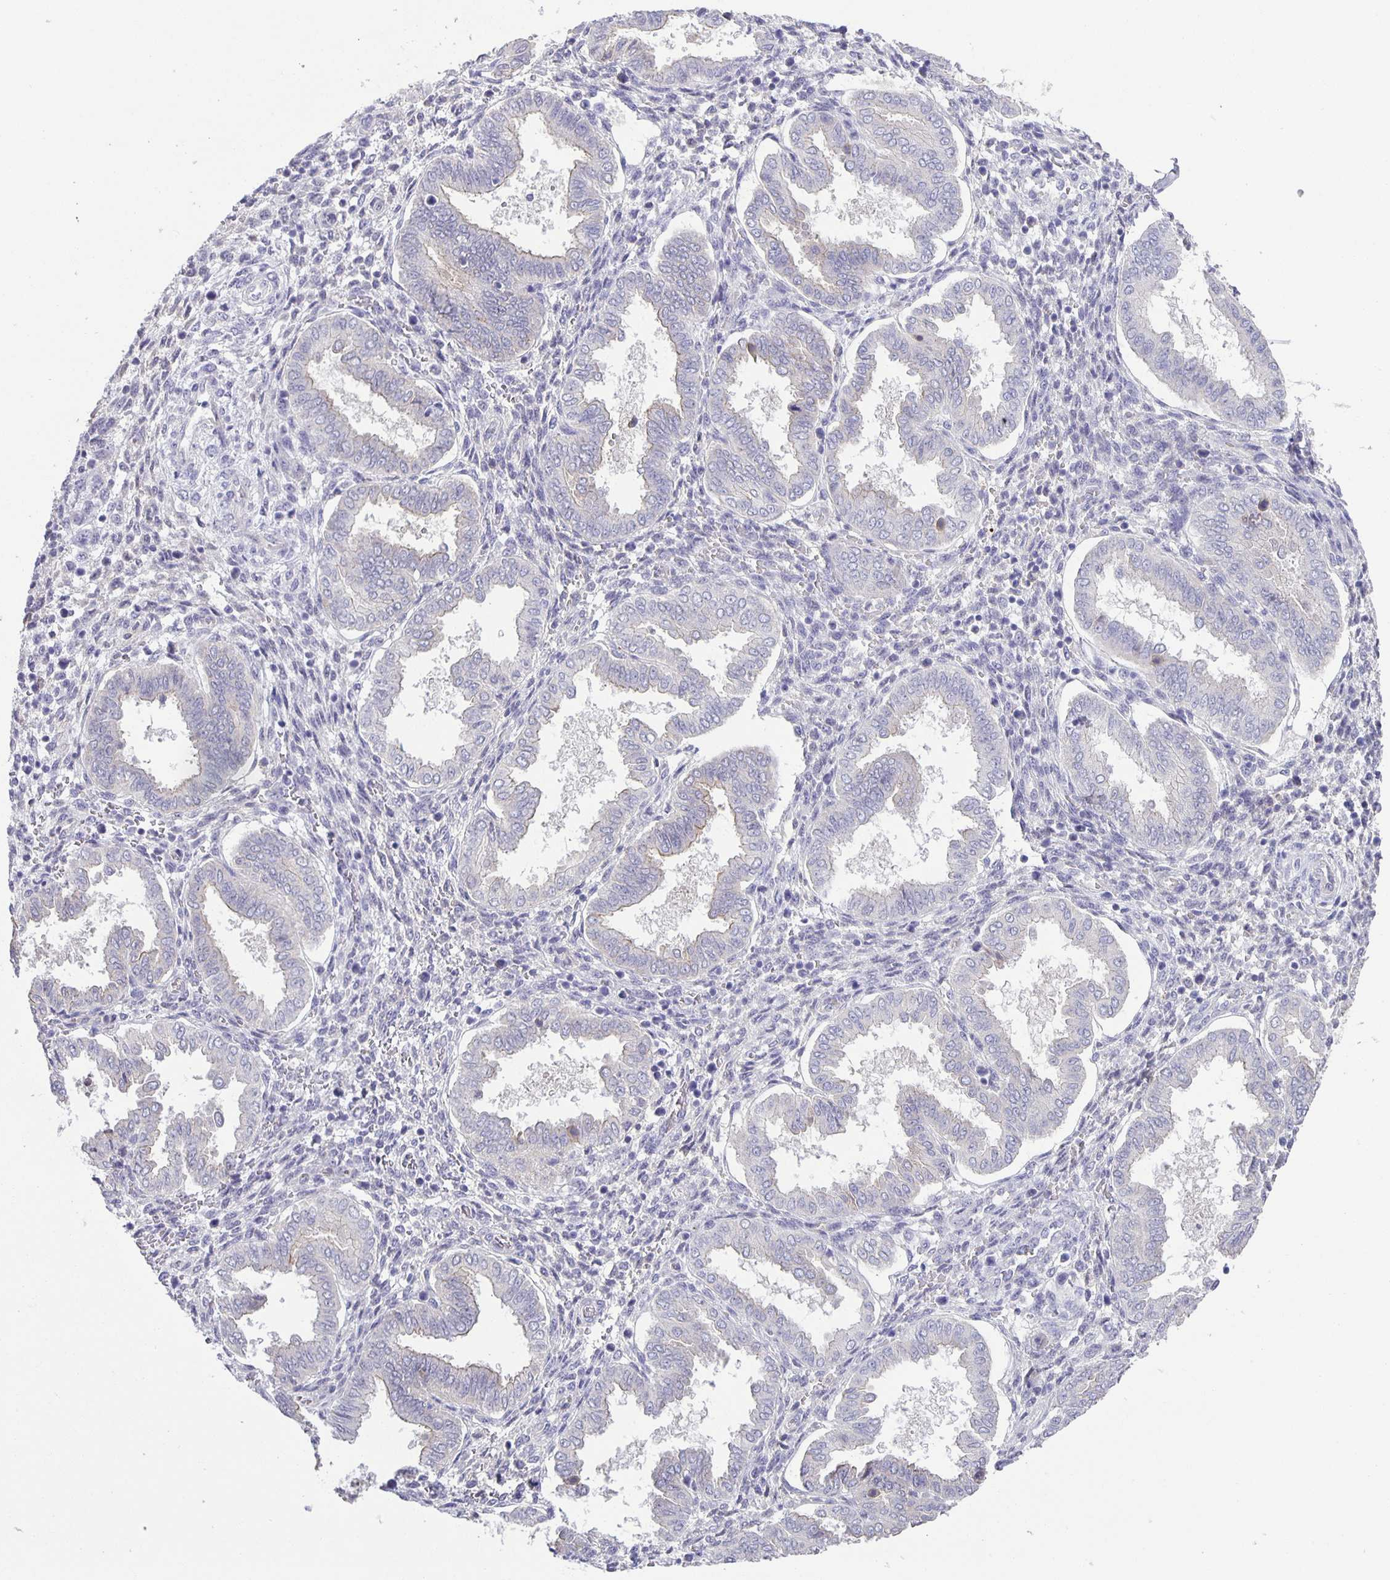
{"staining": {"intensity": "negative", "quantity": "none", "location": "none"}, "tissue": "endometrium", "cell_type": "Cells in endometrial stroma", "image_type": "normal", "snomed": [{"axis": "morphology", "description": "Normal tissue, NOS"}, {"axis": "topography", "description": "Endometrium"}], "caption": "A photomicrograph of endometrium stained for a protein reveals no brown staining in cells in endometrial stroma.", "gene": "PTPN3", "patient": {"sex": "female", "age": 24}}